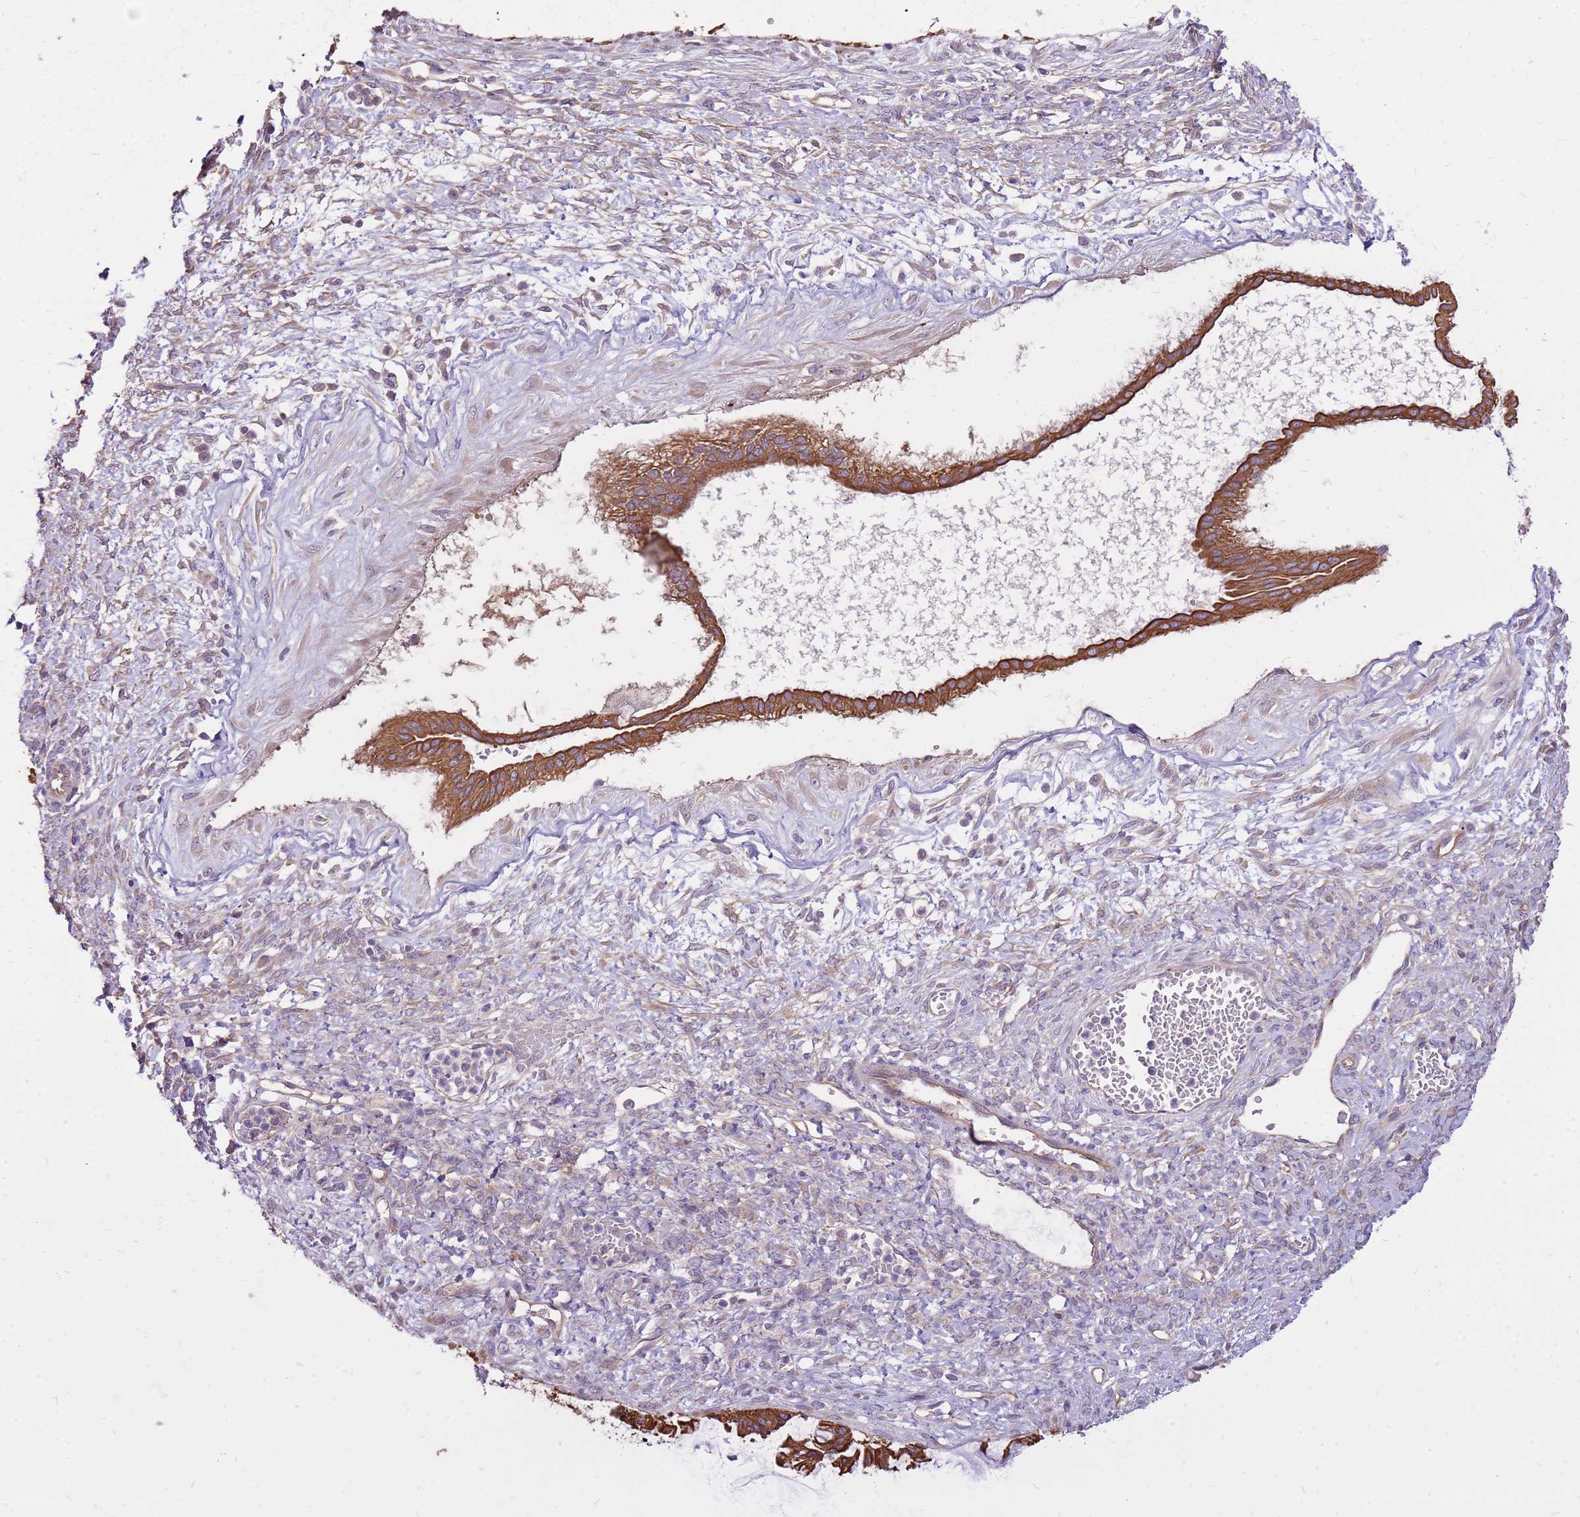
{"staining": {"intensity": "strong", "quantity": ">75%", "location": "cytoplasmic/membranous"}, "tissue": "ovarian cancer", "cell_type": "Tumor cells", "image_type": "cancer", "snomed": [{"axis": "morphology", "description": "Cystadenocarcinoma, mucinous, NOS"}, {"axis": "topography", "description": "Ovary"}], "caption": "Protein analysis of ovarian cancer tissue demonstrates strong cytoplasmic/membranous staining in approximately >75% of tumor cells.", "gene": "WASHC4", "patient": {"sex": "female", "age": 73}}